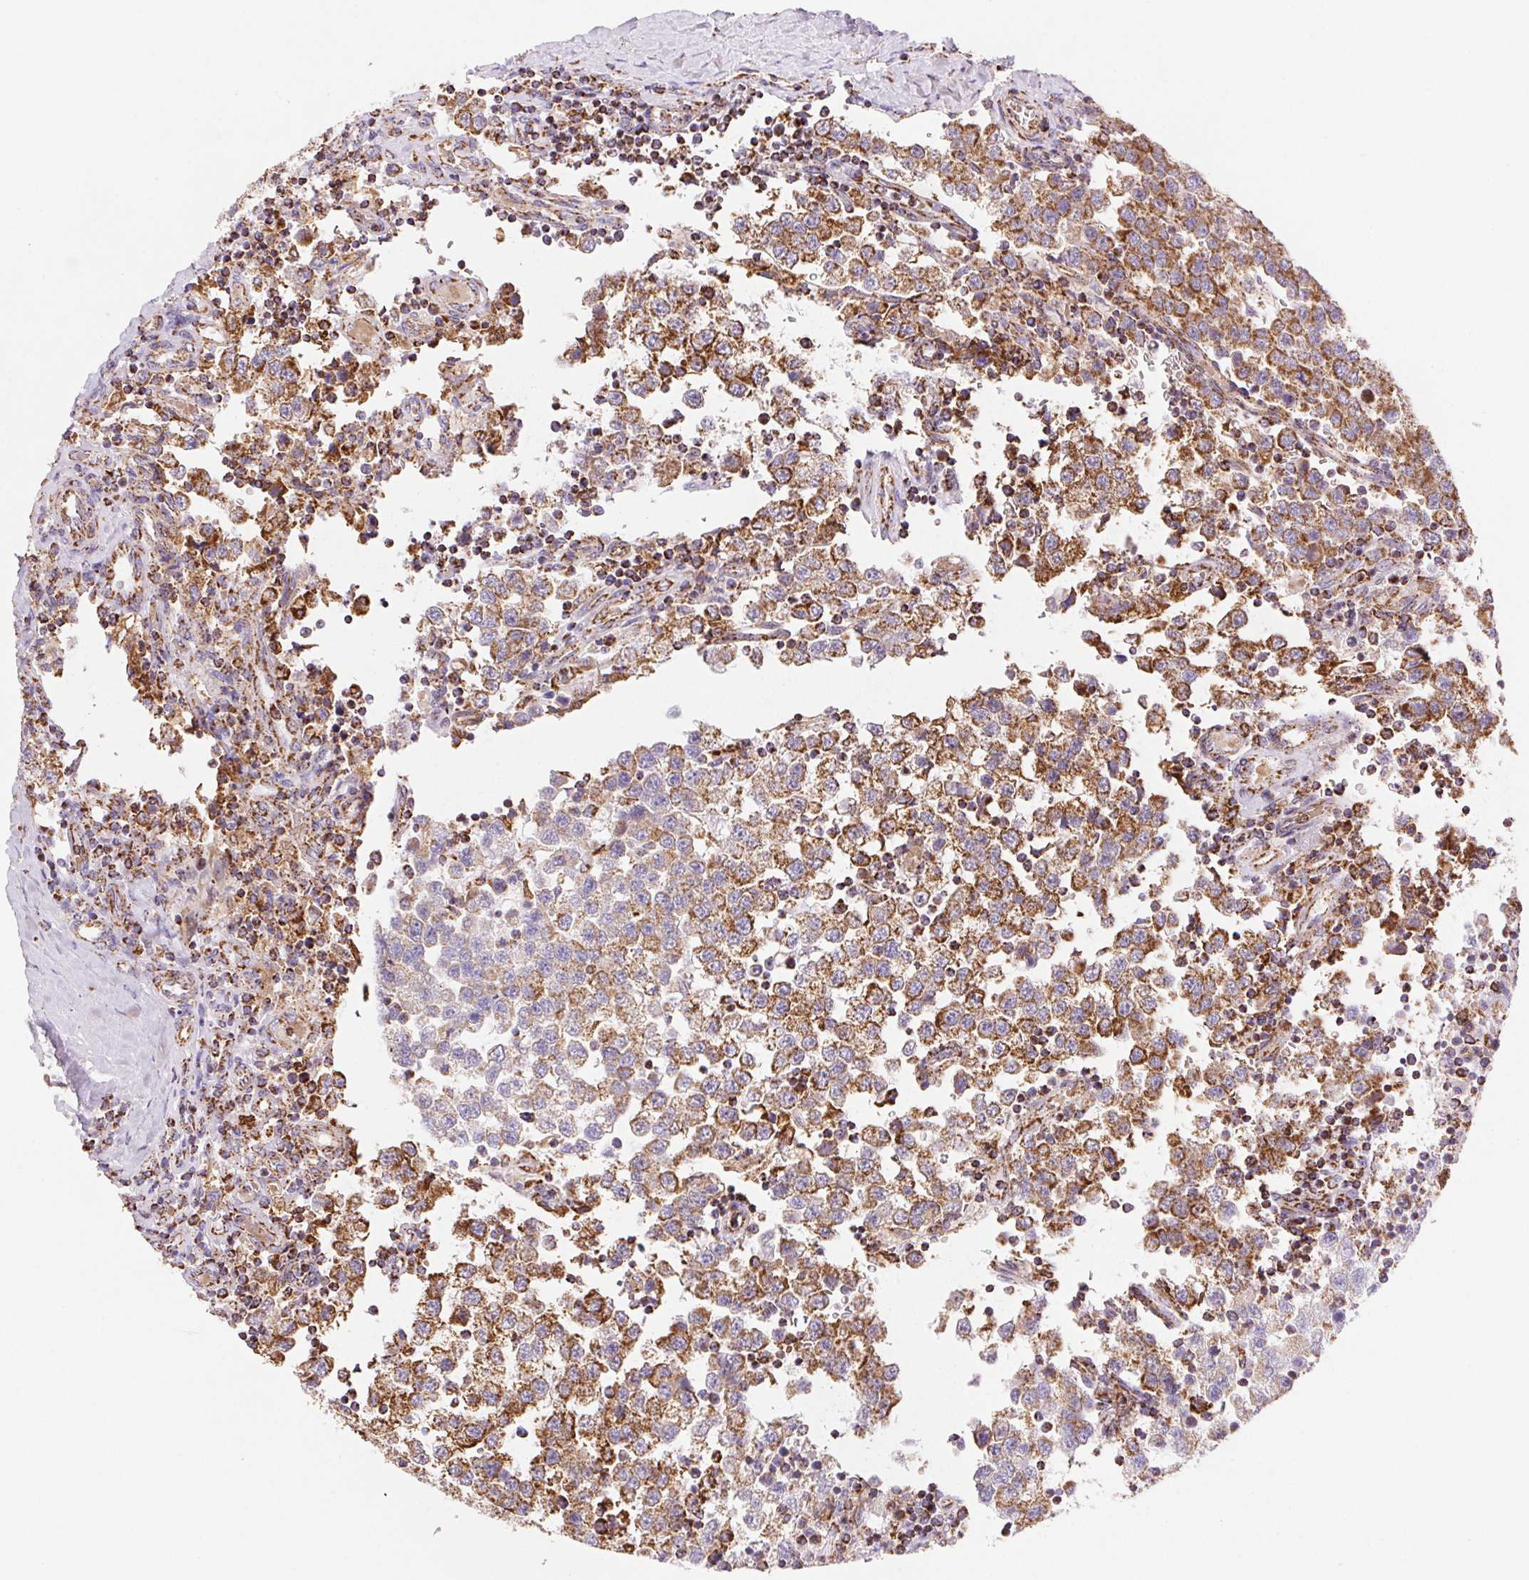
{"staining": {"intensity": "moderate", "quantity": ">75%", "location": "cytoplasmic/membranous"}, "tissue": "testis cancer", "cell_type": "Tumor cells", "image_type": "cancer", "snomed": [{"axis": "morphology", "description": "Seminoma, NOS"}, {"axis": "topography", "description": "Testis"}], "caption": "Brown immunohistochemical staining in human seminoma (testis) displays moderate cytoplasmic/membranous positivity in approximately >75% of tumor cells.", "gene": "NIPSNAP2", "patient": {"sex": "male", "age": 34}}